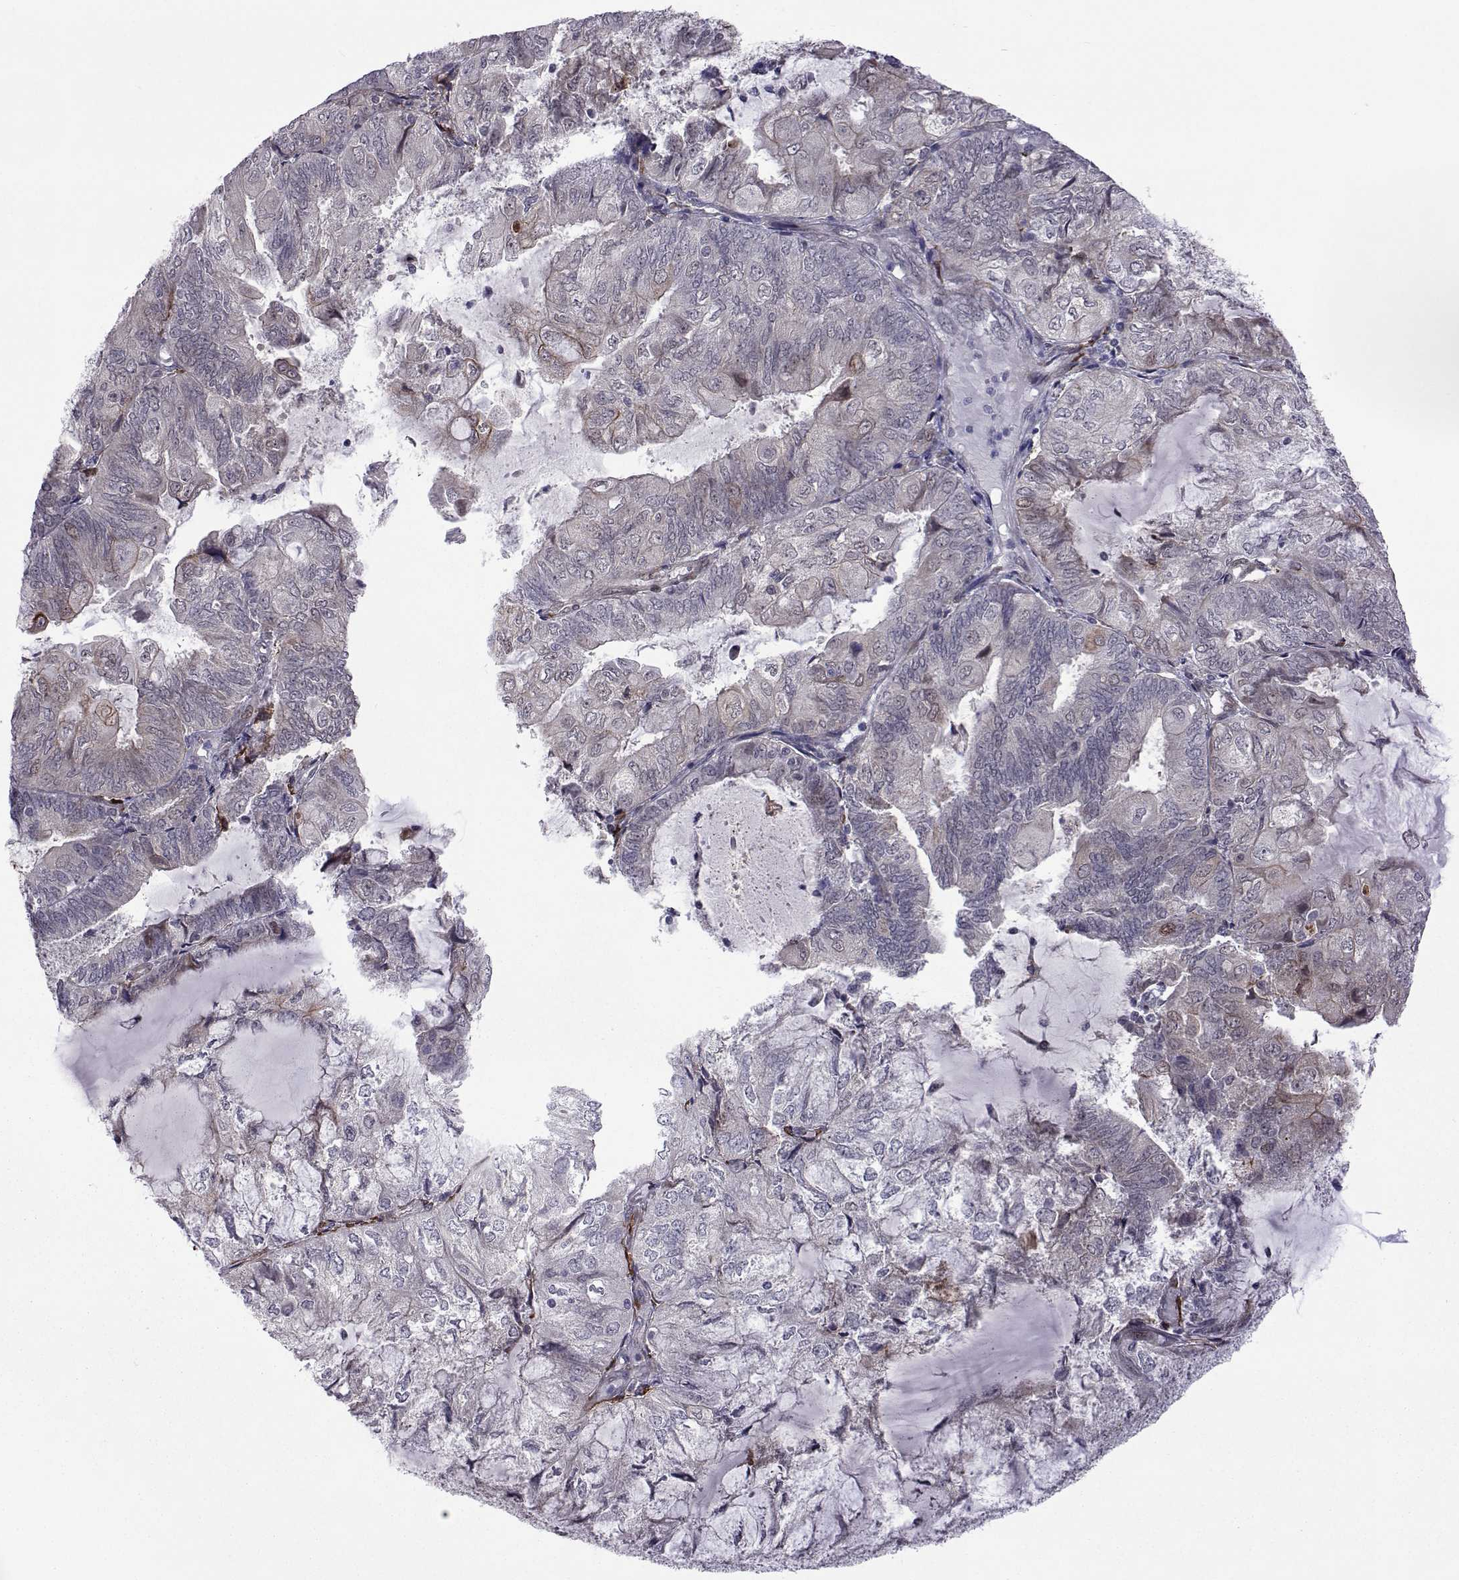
{"staining": {"intensity": "negative", "quantity": "none", "location": "none"}, "tissue": "endometrial cancer", "cell_type": "Tumor cells", "image_type": "cancer", "snomed": [{"axis": "morphology", "description": "Adenocarcinoma, NOS"}, {"axis": "topography", "description": "Endometrium"}], "caption": "Tumor cells are negative for protein expression in human adenocarcinoma (endometrial).", "gene": "EFCAB3", "patient": {"sex": "female", "age": 81}}